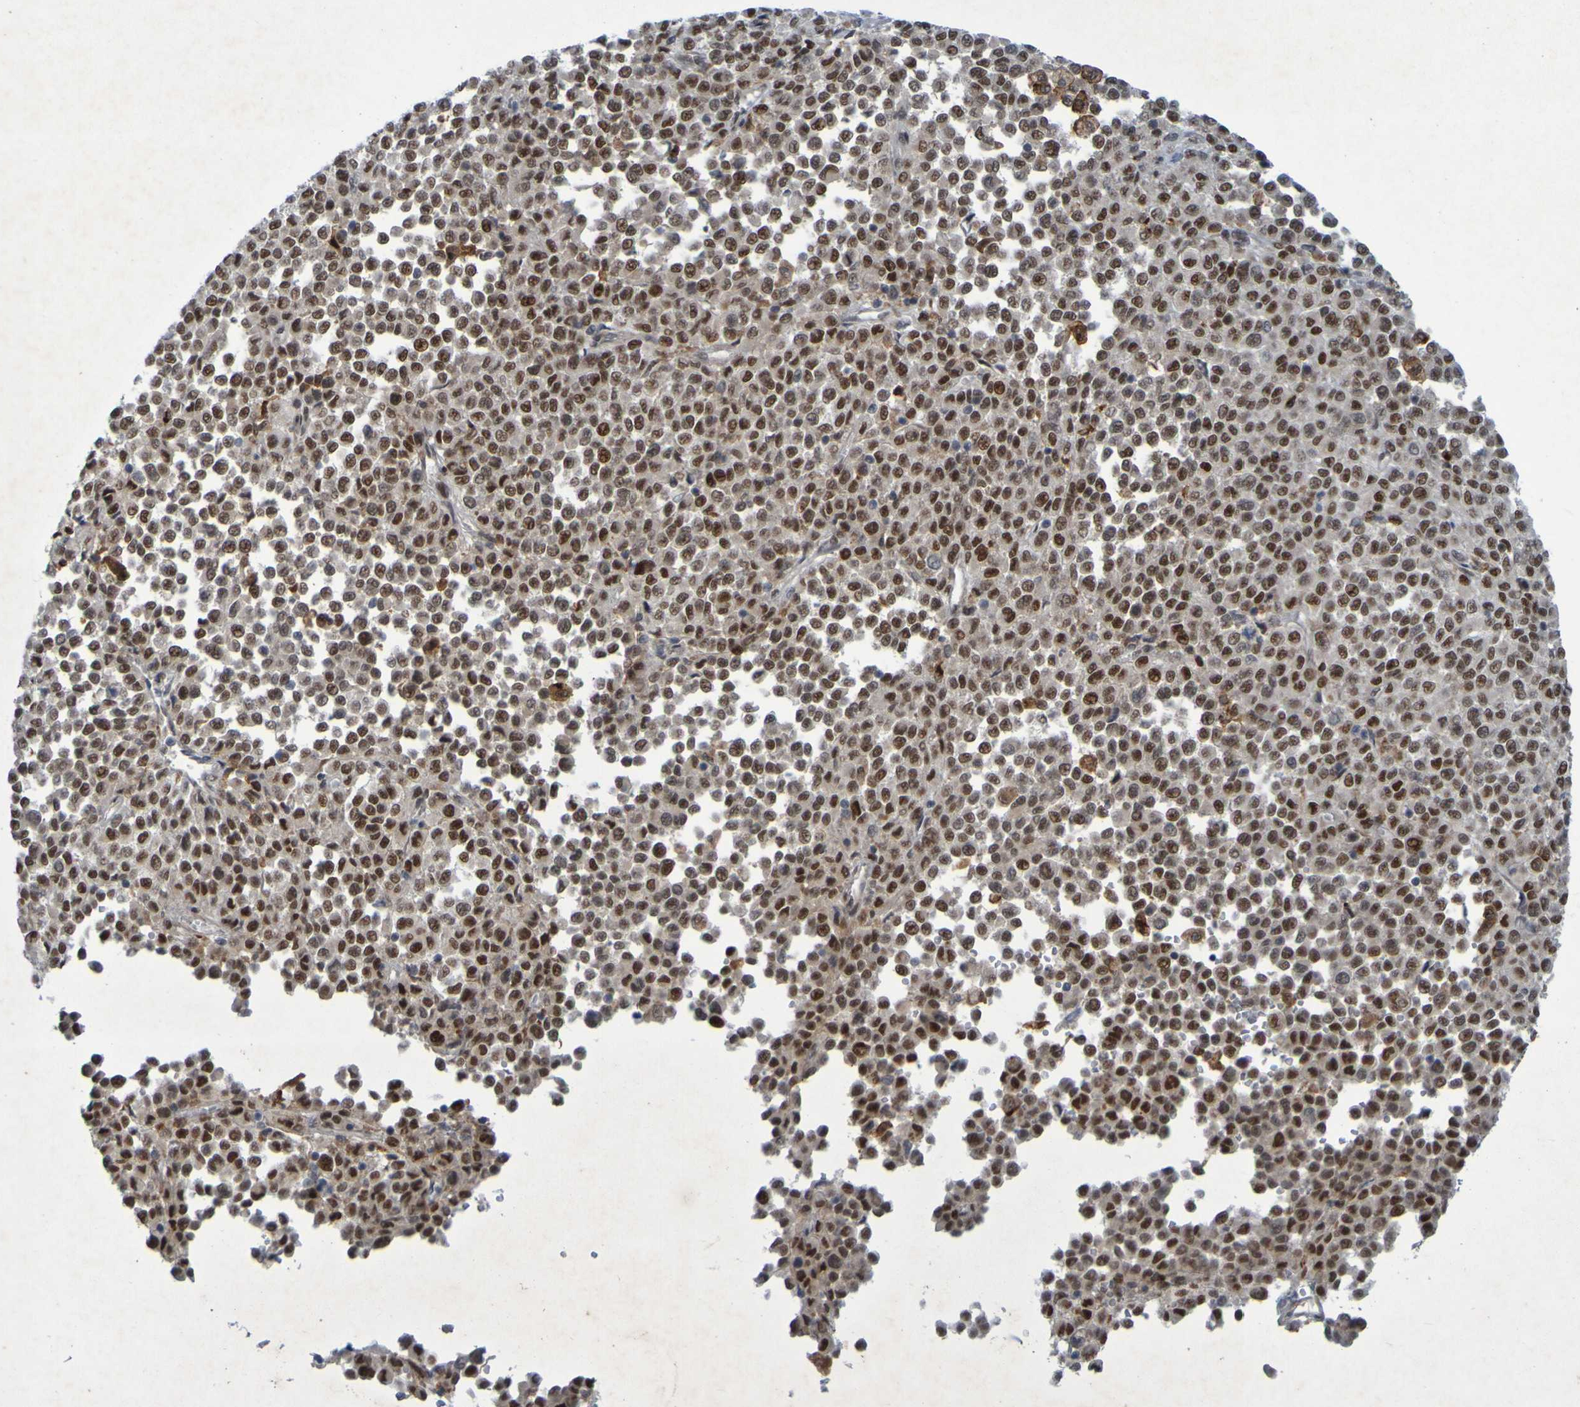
{"staining": {"intensity": "moderate", "quantity": ">75%", "location": "nuclear"}, "tissue": "melanoma", "cell_type": "Tumor cells", "image_type": "cancer", "snomed": [{"axis": "morphology", "description": "Malignant melanoma, Metastatic site"}, {"axis": "topography", "description": "Pancreas"}], "caption": "Immunohistochemical staining of malignant melanoma (metastatic site) reveals moderate nuclear protein staining in about >75% of tumor cells. (Stains: DAB in brown, nuclei in blue, Microscopy: brightfield microscopy at high magnification).", "gene": "MCPH1", "patient": {"sex": "female", "age": 30}}